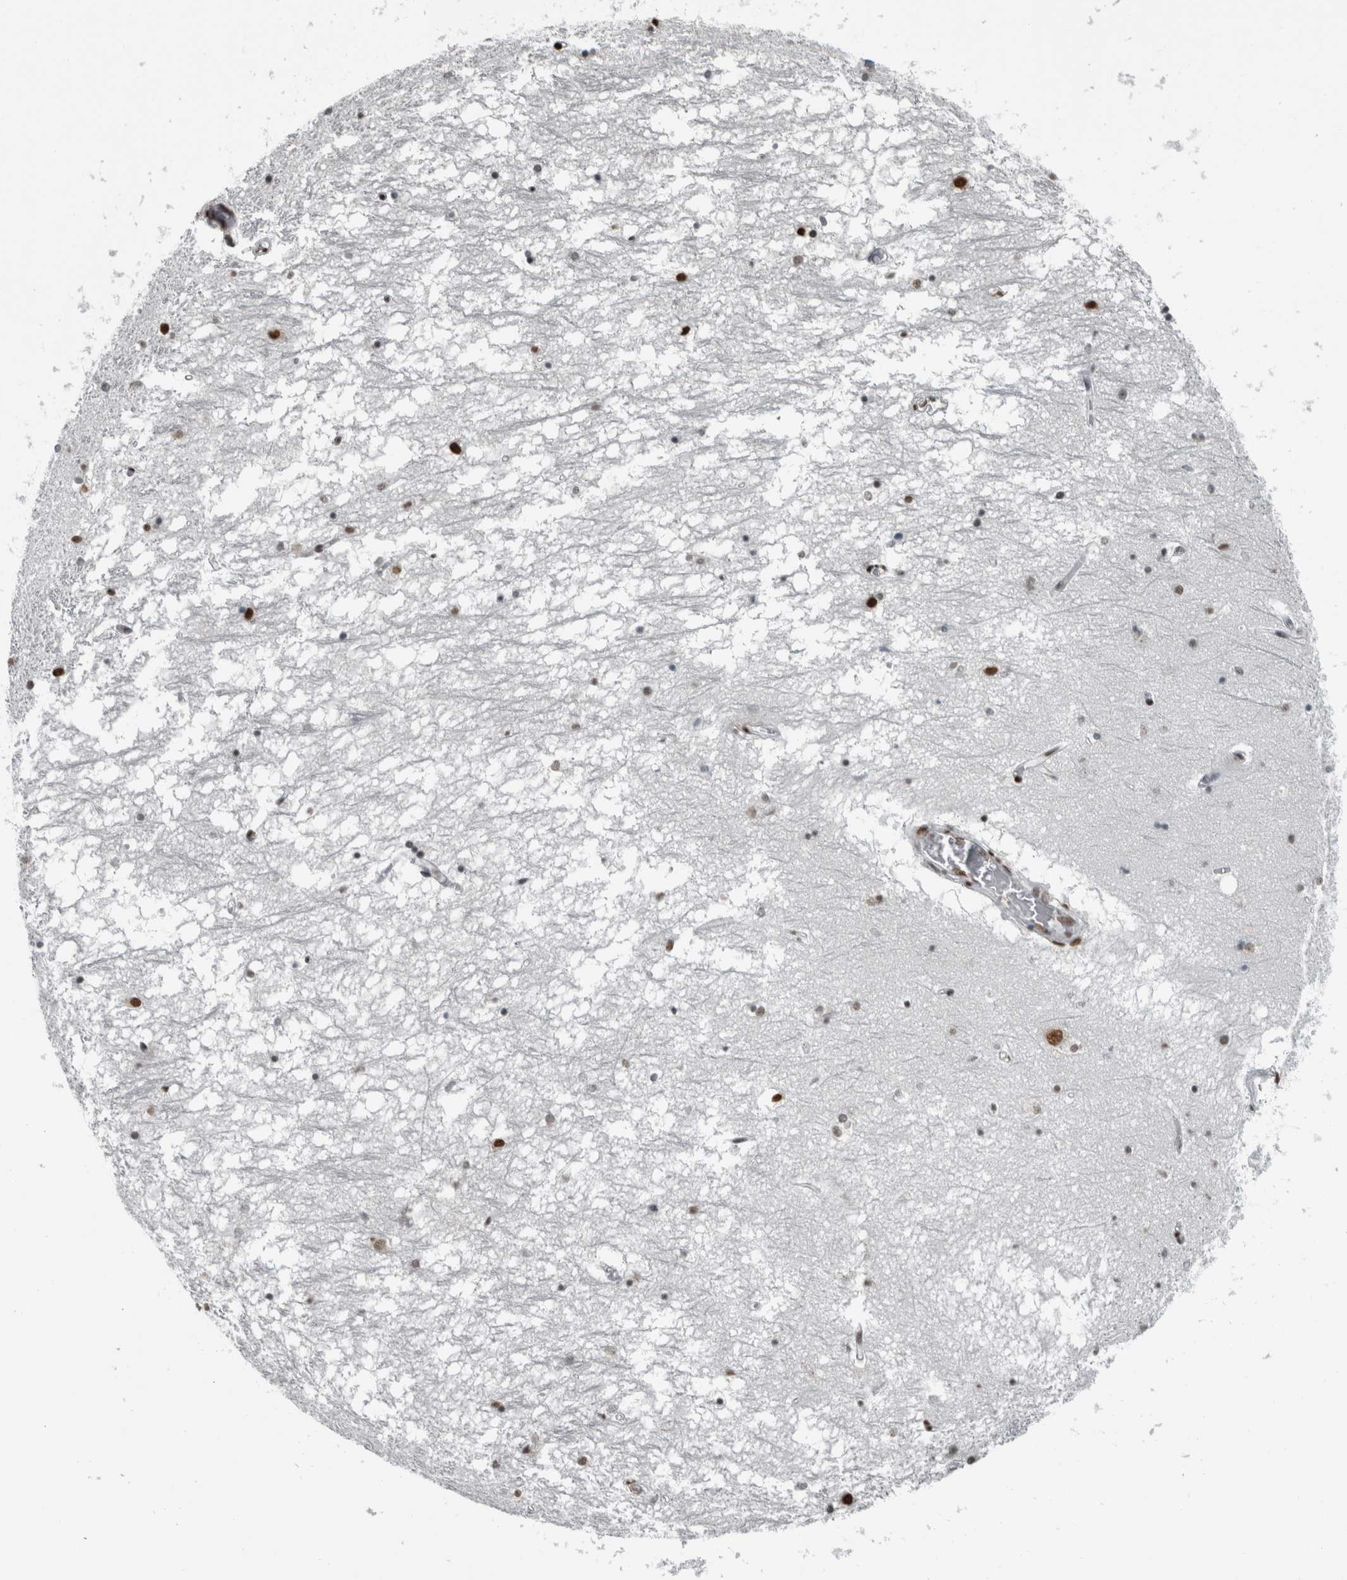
{"staining": {"intensity": "strong", "quantity": "25%-75%", "location": "nuclear"}, "tissue": "hippocampus", "cell_type": "Glial cells", "image_type": "normal", "snomed": [{"axis": "morphology", "description": "Normal tissue, NOS"}, {"axis": "topography", "description": "Hippocampus"}], "caption": "Immunohistochemical staining of normal human hippocampus exhibits strong nuclear protein expression in about 25%-75% of glial cells. Using DAB (3,3'-diaminobenzidine) (brown) and hematoxylin (blue) stains, captured at high magnification using brightfield microscopy.", "gene": "TGS1", "patient": {"sex": "male", "age": 70}}